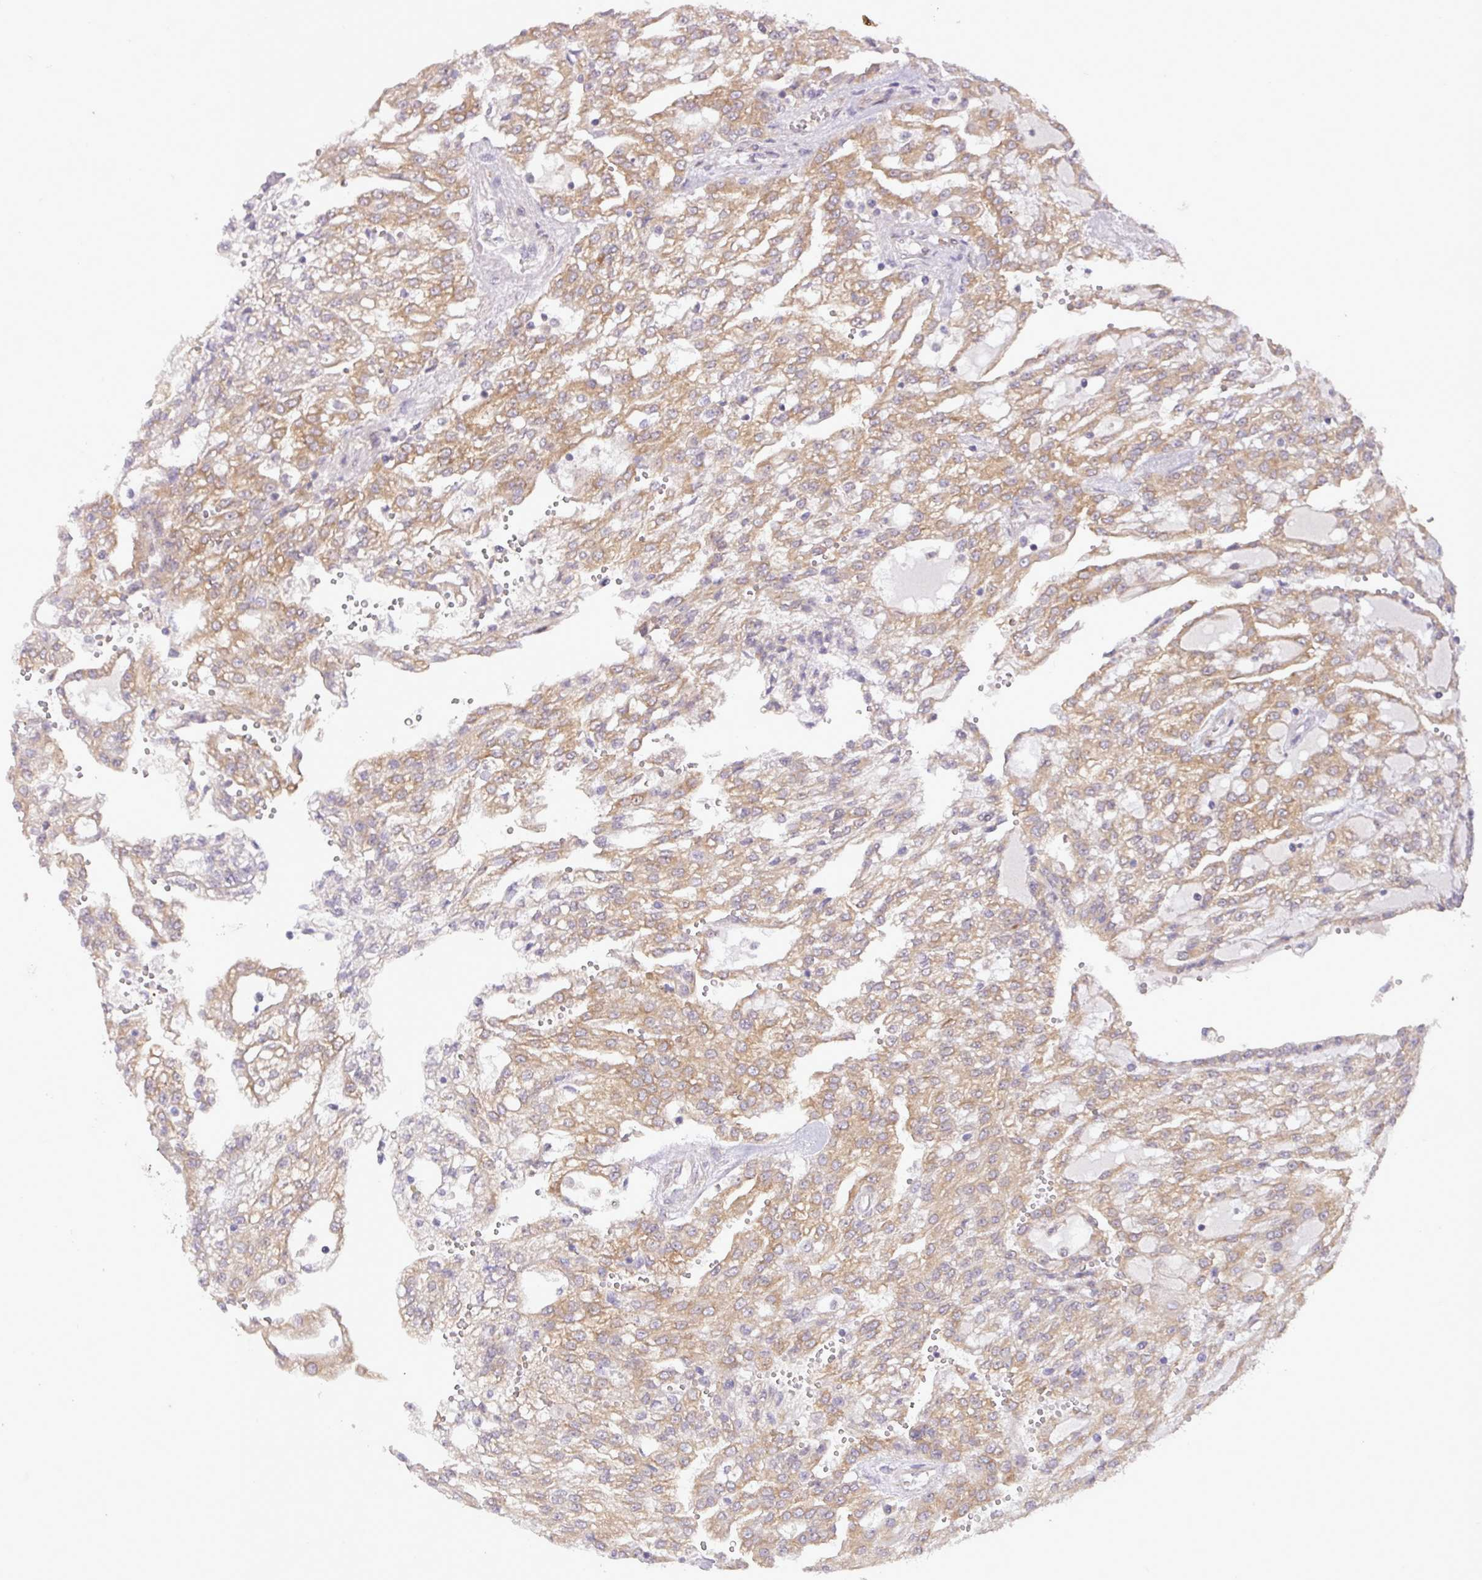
{"staining": {"intensity": "moderate", "quantity": ">75%", "location": "cytoplasmic/membranous"}, "tissue": "renal cancer", "cell_type": "Tumor cells", "image_type": "cancer", "snomed": [{"axis": "morphology", "description": "Adenocarcinoma, NOS"}, {"axis": "topography", "description": "Kidney"}], "caption": "Moderate cytoplasmic/membranous staining is appreciated in about >75% of tumor cells in adenocarcinoma (renal).", "gene": "FAM222B", "patient": {"sex": "male", "age": 63}}